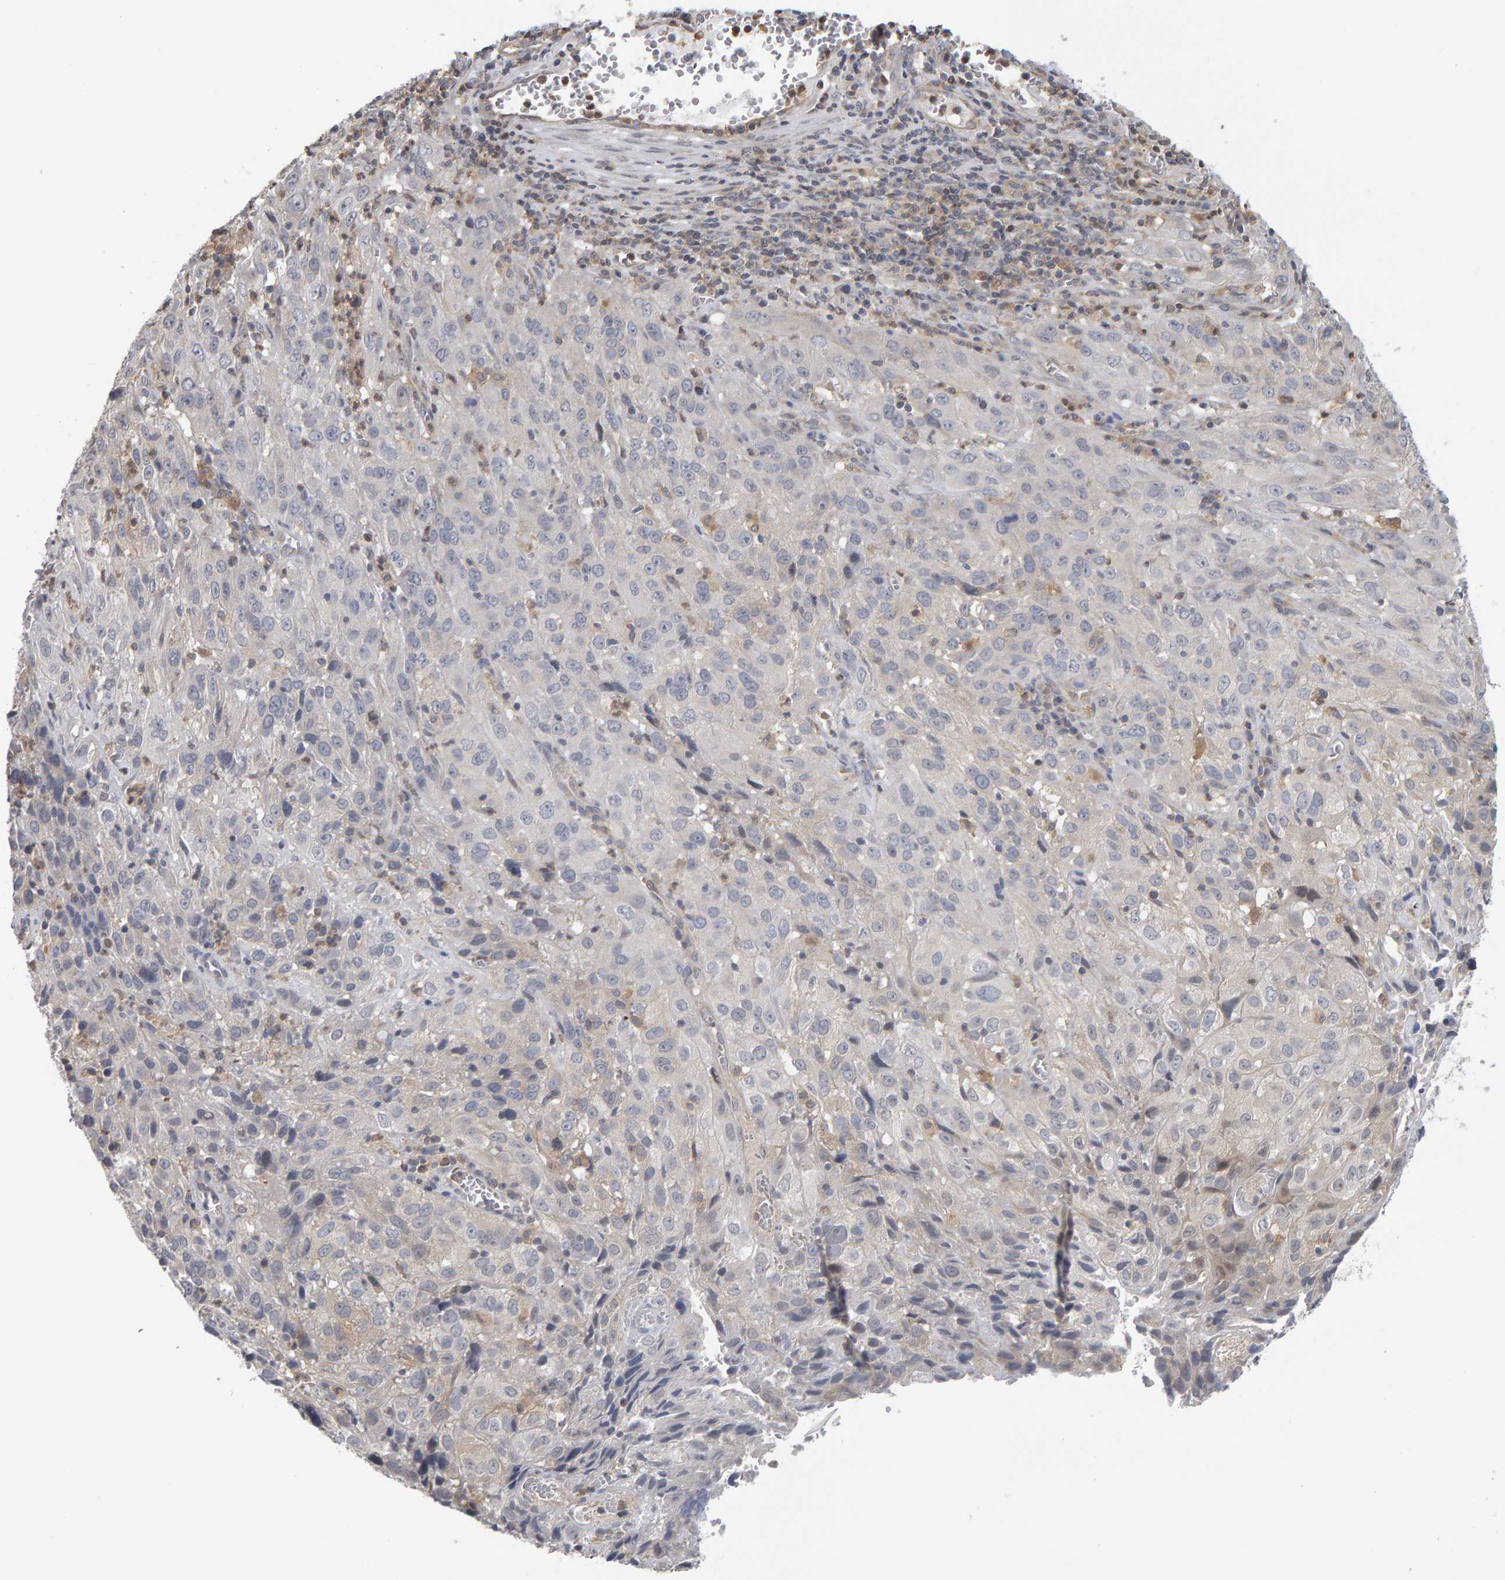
{"staining": {"intensity": "negative", "quantity": "none", "location": "none"}, "tissue": "cervical cancer", "cell_type": "Tumor cells", "image_type": "cancer", "snomed": [{"axis": "morphology", "description": "Squamous cell carcinoma, NOS"}, {"axis": "topography", "description": "Cervix"}], "caption": "This is a image of immunohistochemistry staining of cervical cancer (squamous cell carcinoma), which shows no positivity in tumor cells.", "gene": "MSRA", "patient": {"sex": "female", "age": 32}}